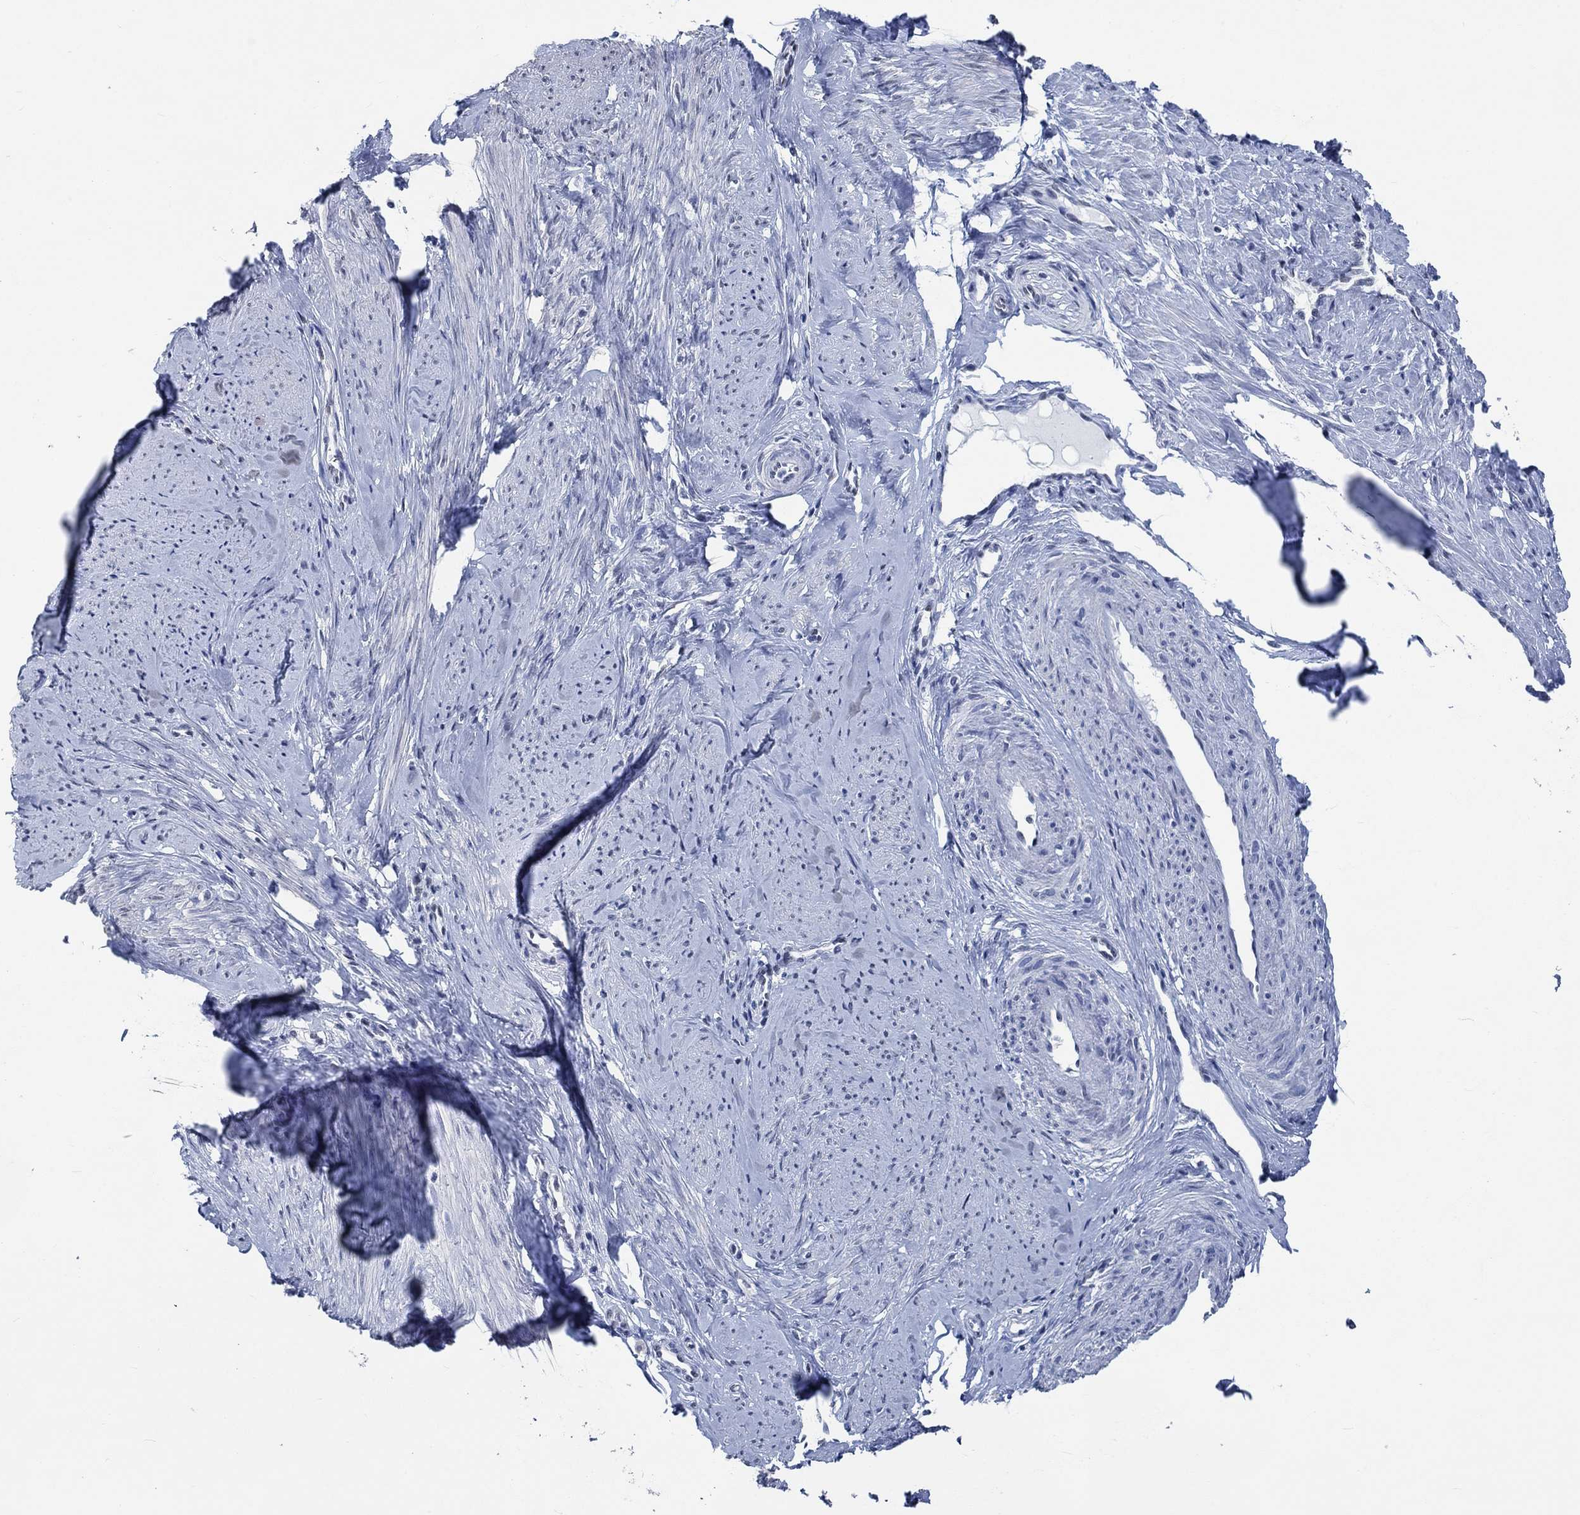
{"staining": {"intensity": "negative", "quantity": "none", "location": "none"}, "tissue": "smooth muscle", "cell_type": "Smooth muscle cells", "image_type": "normal", "snomed": [{"axis": "morphology", "description": "Normal tissue, NOS"}, {"axis": "topography", "description": "Smooth muscle"}], "caption": "DAB immunohistochemical staining of normal smooth muscle reveals no significant positivity in smooth muscle cells.", "gene": "OBSCN", "patient": {"sex": "female", "age": 48}}